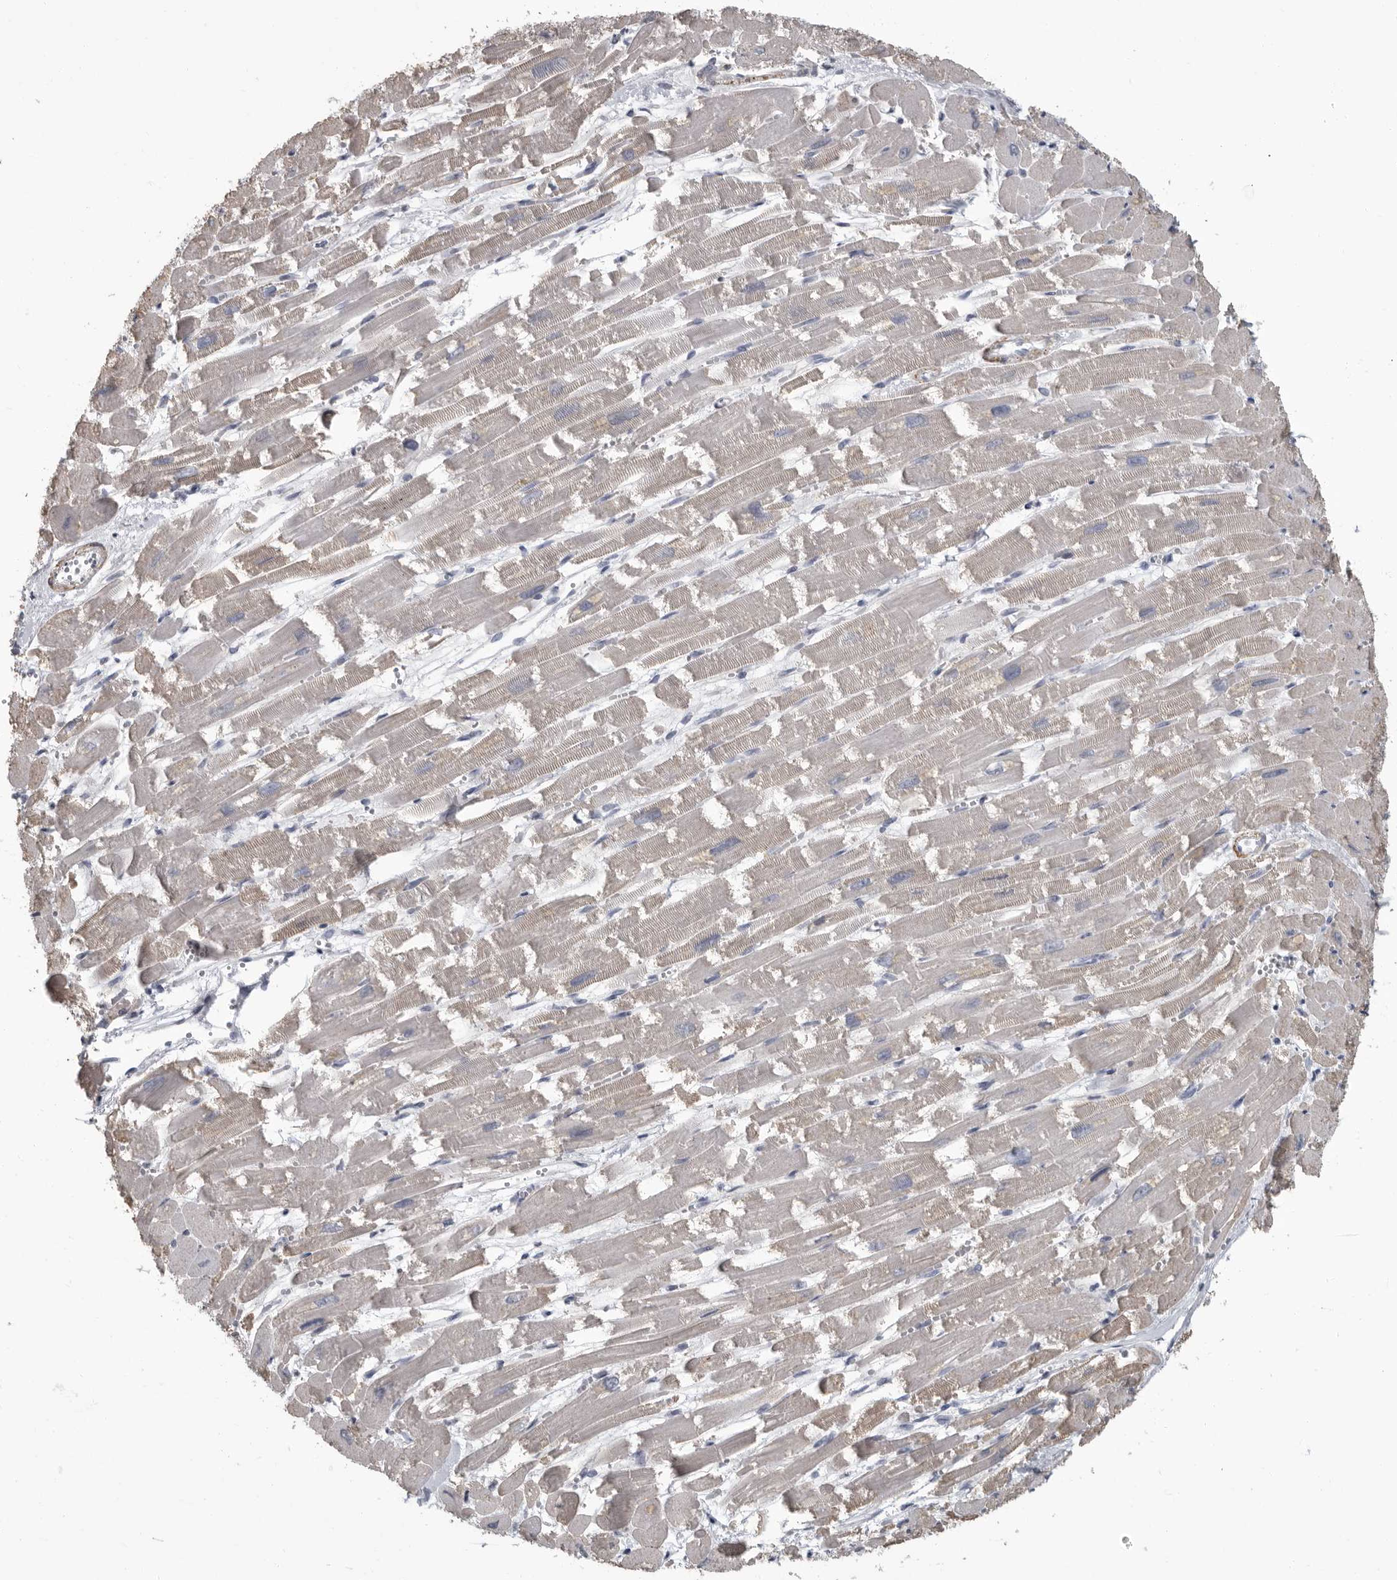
{"staining": {"intensity": "negative", "quantity": "none", "location": "none"}, "tissue": "heart muscle", "cell_type": "Cardiomyocytes", "image_type": "normal", "snomed": [{"axis": "morphology", "description": "Normal tissue, NOS"}, {"axis": "topography", "description": "Heart"}], "caption": "Immunohistochemical staining of normal heart muscle exhibits no significant expression in cardiomyocytes. (Stains: DAB immunohistochemistry (IHC) with hematoxylin counter stain, Microscopy: brightfield microscopy at high magnification).", "gene": "ARHGEF10", "patient": {"sex": "male", "age": 54}}